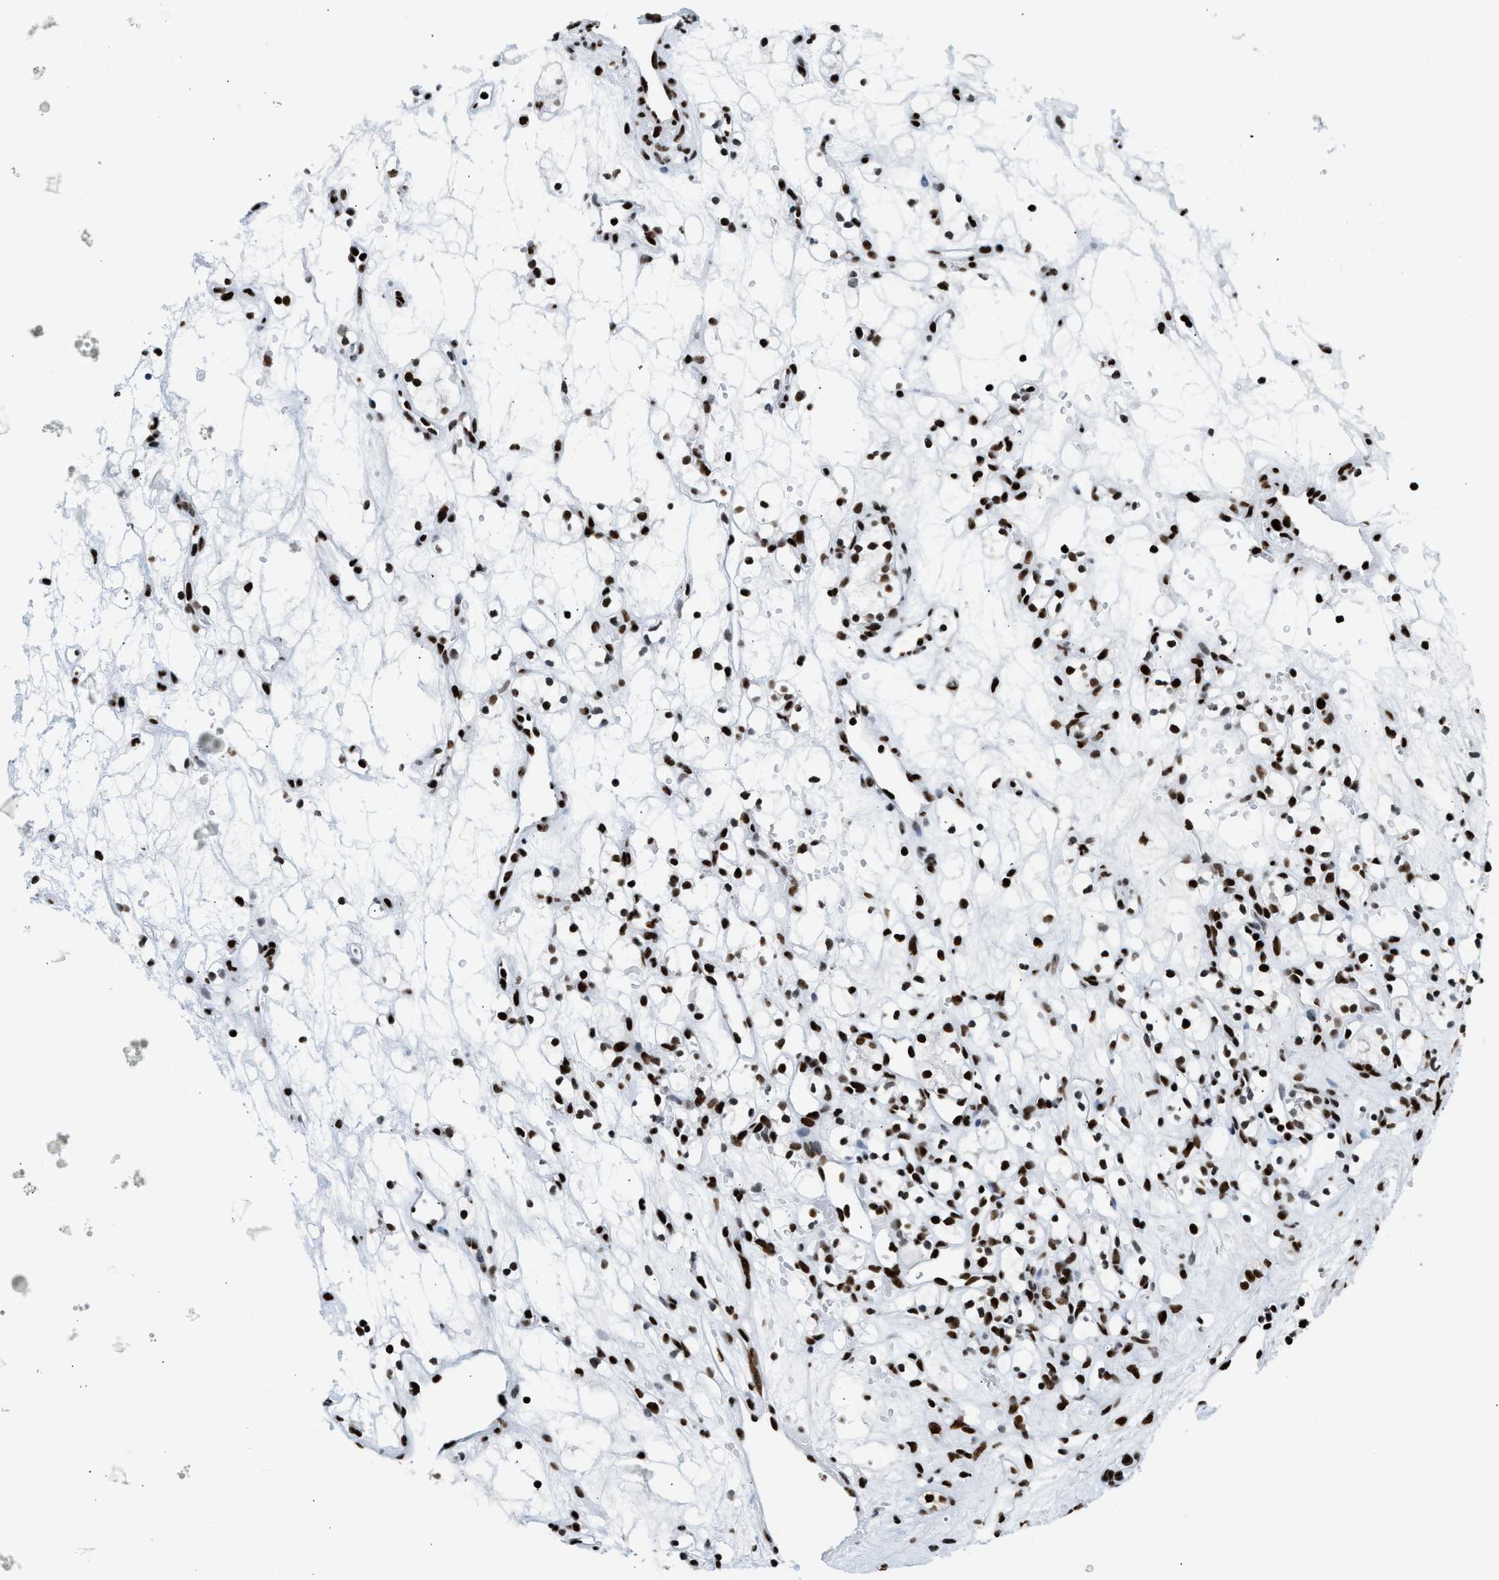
{"staining": {"intensity": "strong", "quantity": ">75%", "location": "nuclear"}, "tissue": "renal cancer", "cell_type": "Tumor cells", "image_type": "cancer", "snomed": [{"axis": "morphology", "description": "Adenocarcinoma, NOS"}, {"axis": "topography", "description": "Kidney"}], "caption": "Strong nuclear protein positivity is identified in about >75% of tumor cells in renal adenocarcinoma.", "gene": "PIF1", "patient": {"sex": "female", "age": 60}}